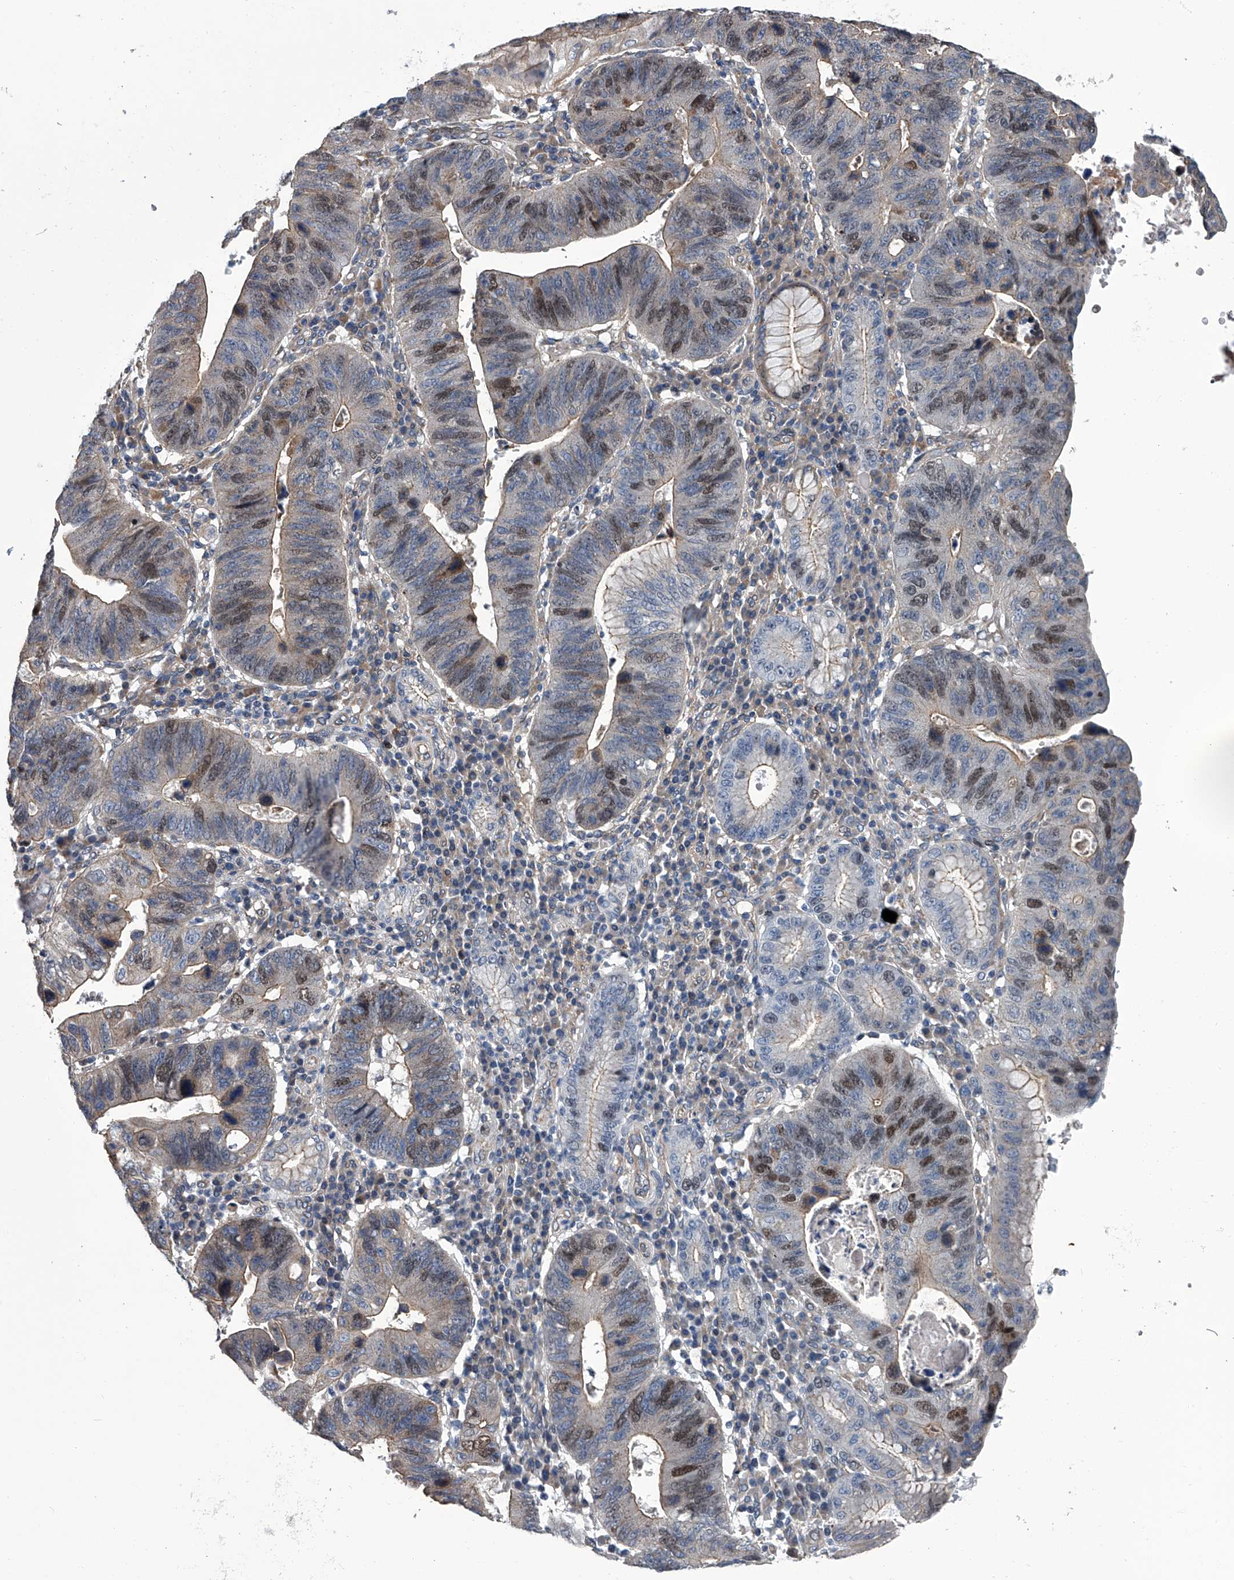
{"staining": {"intensity": "moderate", "quantity": "25%-75%", "location": "cytoplasmic/membranous,nuclear"}, "tissue": "stomach cancer", "cell_type": "Tumor cells", "image_type": "cancer", "snomed": [{"axis": "morphology", "description": "Adenocarcinoma, NOS"}, {"axis": "topography", "description": "Stomach"}], "caption": "Protein staining reveals moderate cytoplasmic/membranous and nuclear staining in approximately 25%-75% of tumor cells in stomach cancer (adenocarcinoma).", "gene": "ABCG1", "patient": {"sex": "male", "age": 59}}